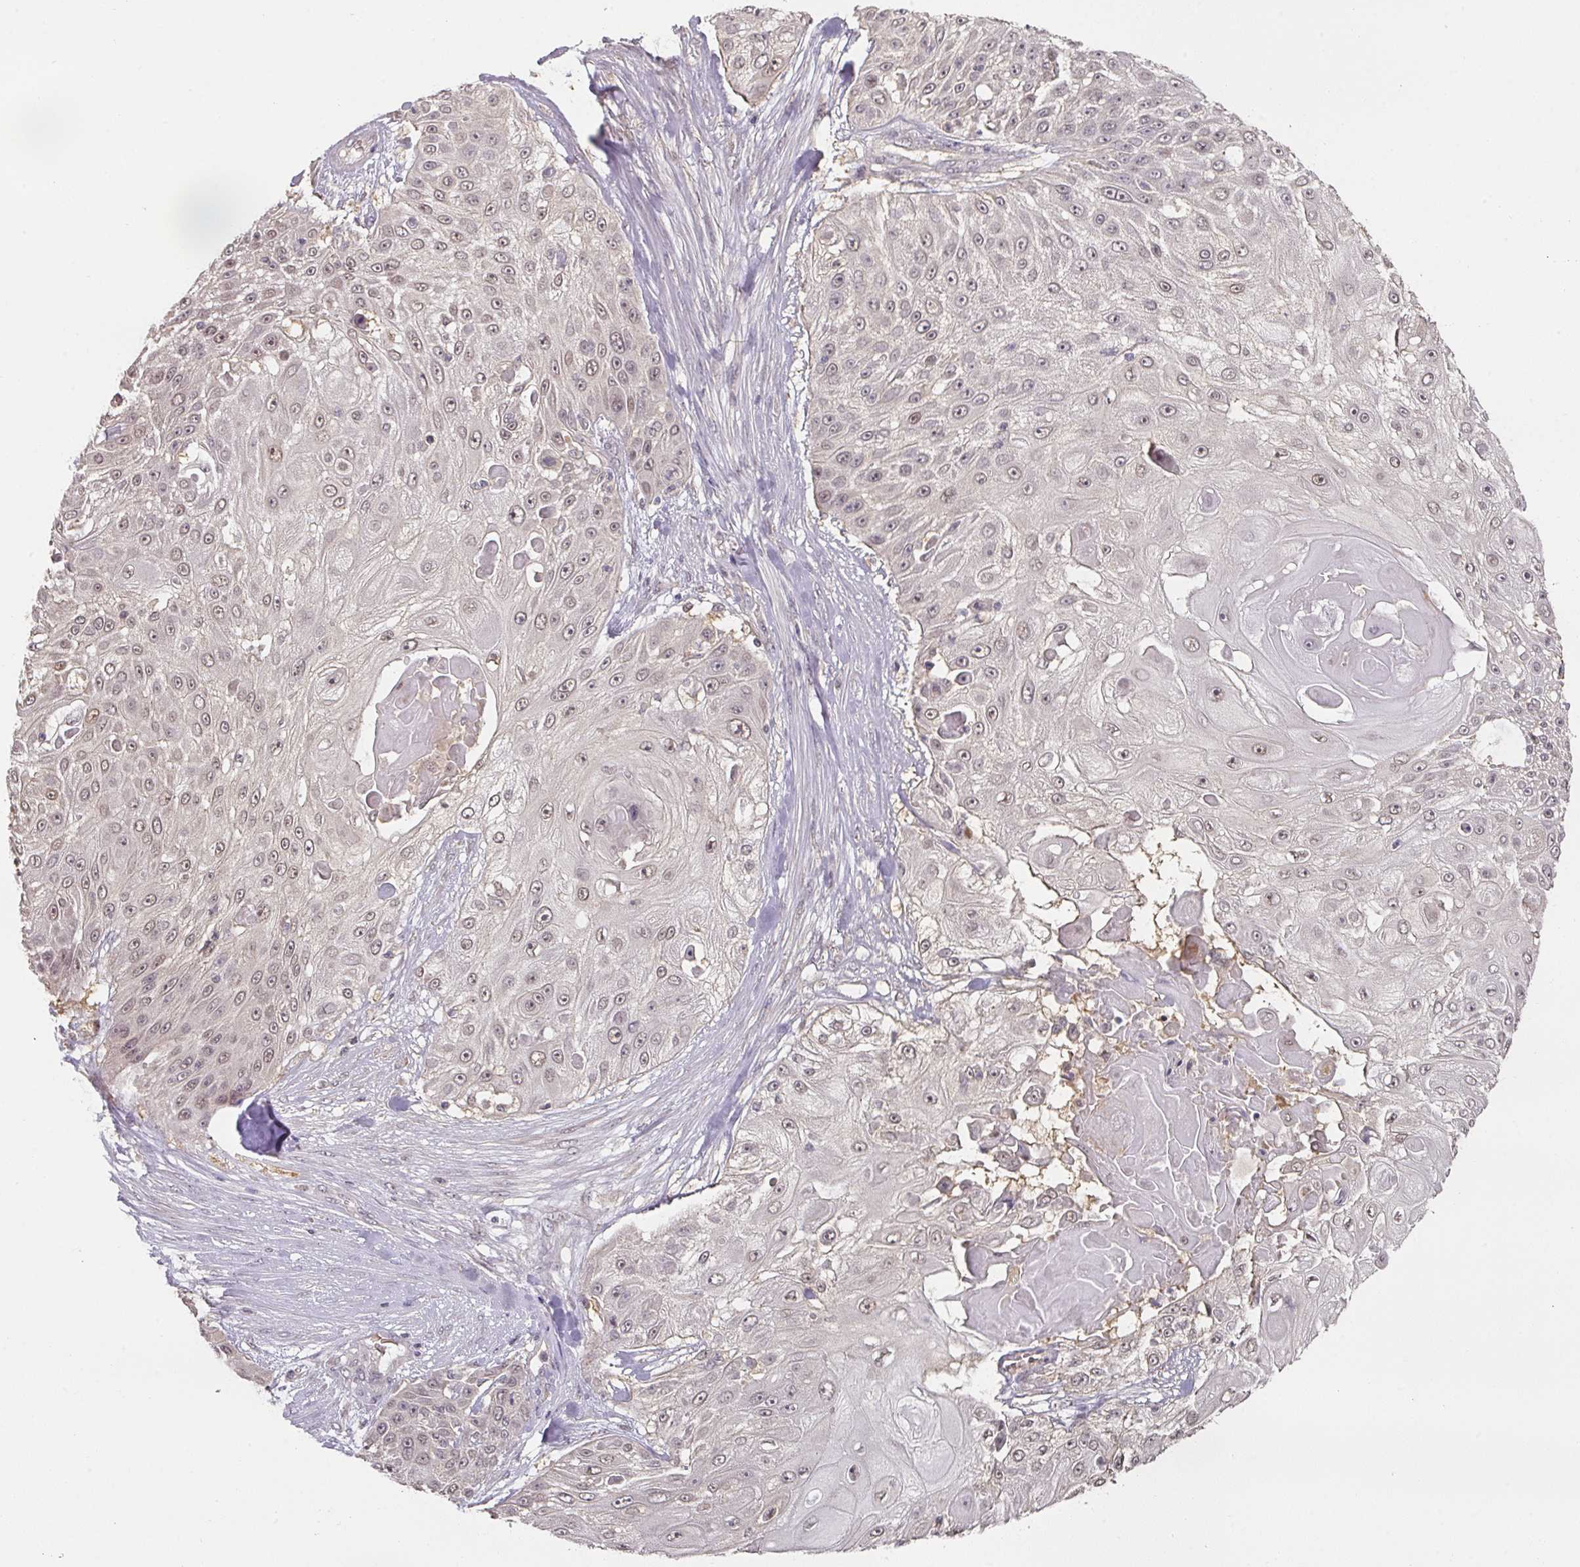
{"staining": {"intensity": "weak", "quantity": ">75%", "location": "nuclear"}, "tissue": "skin cancer", "cell_type": "Tumor cells", "image_type": "cancer", "snomed": [{"axis": "morphology", "description": "Squamous cell carcinoma, NOS"}, {"axis": "topography", "description": "Skin"}], "caption": "A brown stain shows weak nuclear expression of a protein in squamous cell carcinoma (skin) tumor cells.", "gene": "FOXN4", "patient": {"sex": "female", "age": 86}}